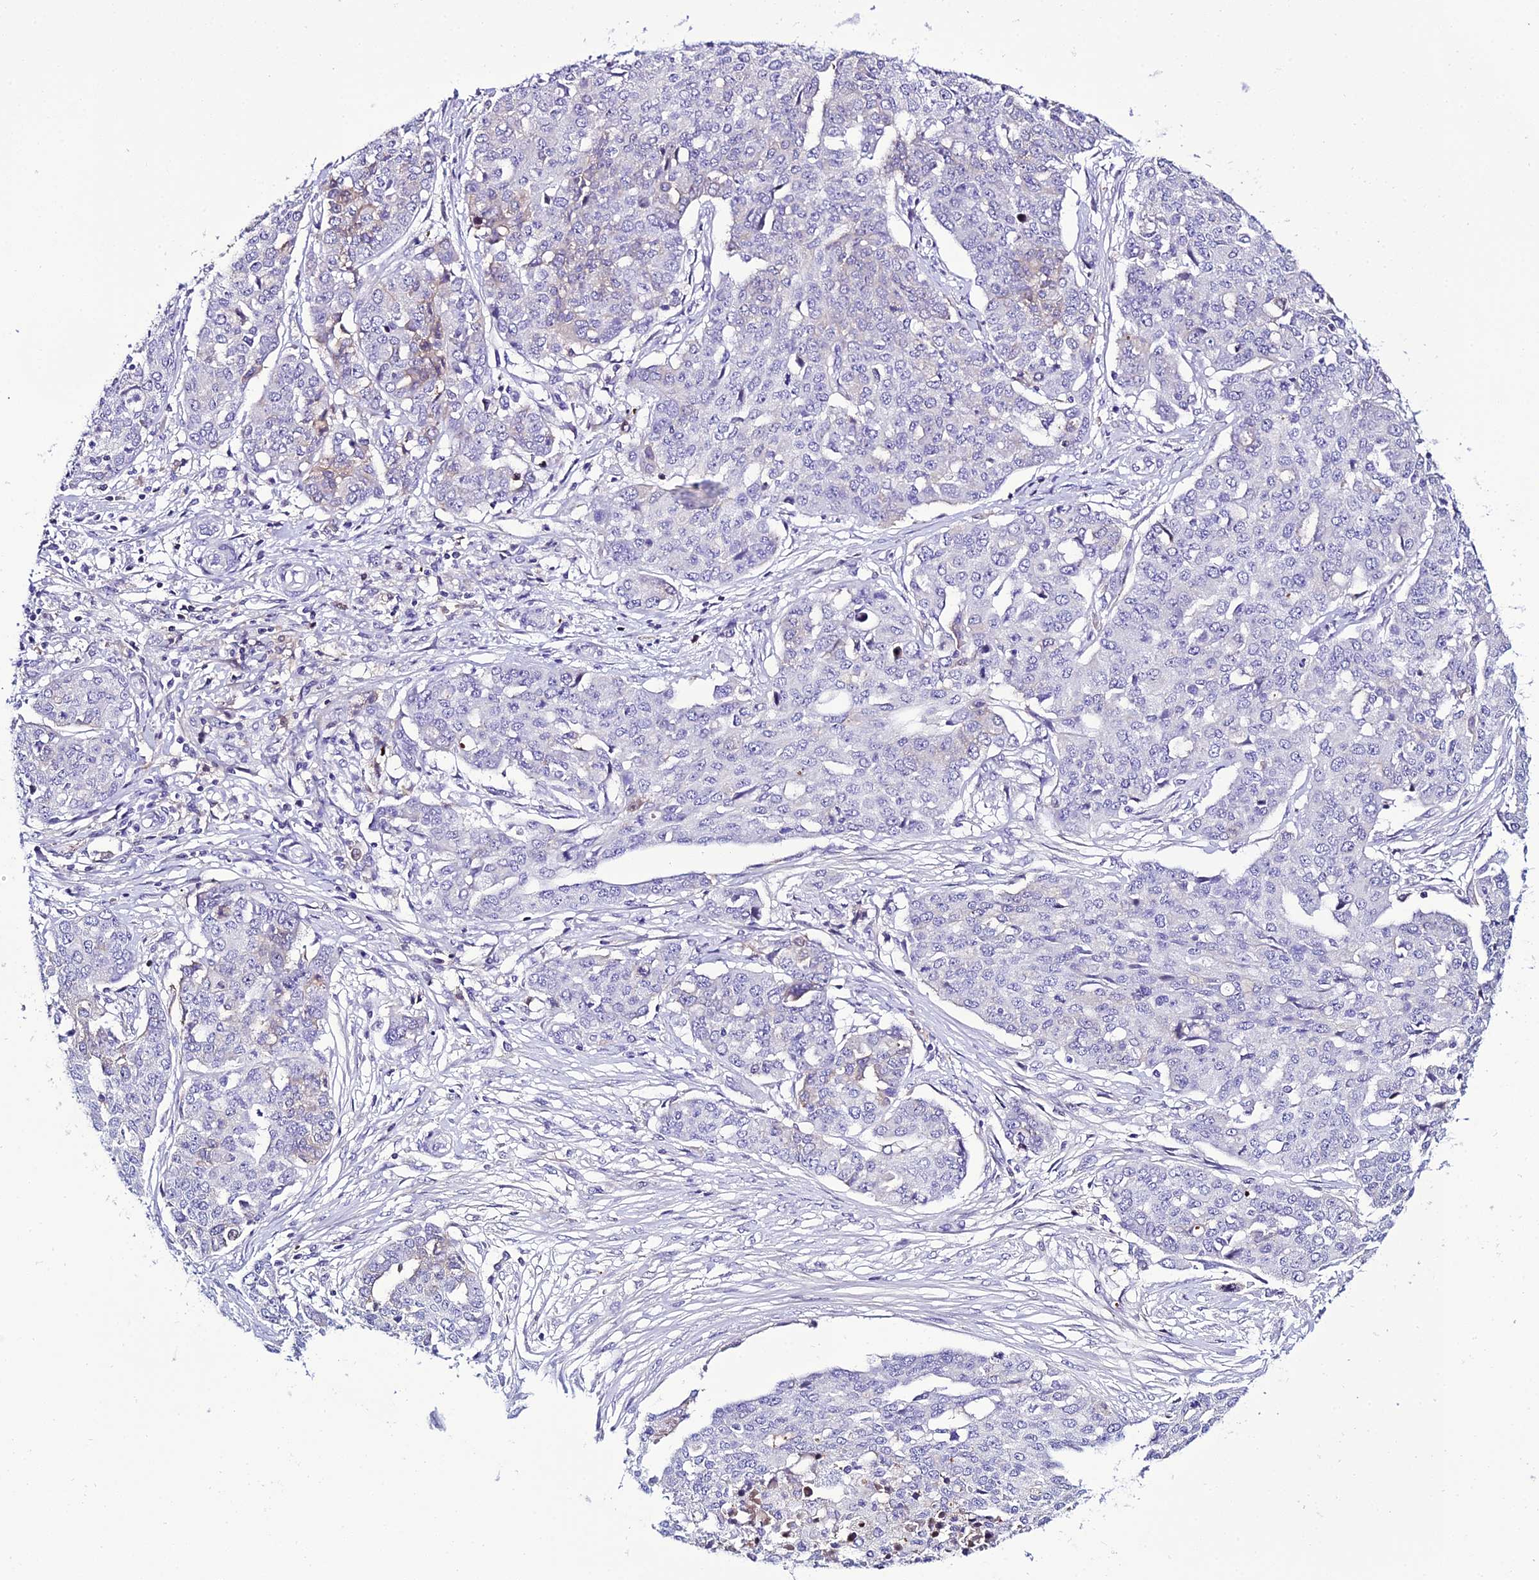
{"staining": {"intensity": "negative", "quantity": "none", "location": "none"}, "tissue": "ovarian cancer", "cell_type": "Tumor cells", "image_type": "cancer", "snomed": [{"axis": "morphology", "description": "Cystadenocarcinoma, serous, NOS"}, {"axis": "topography", "description": "Soft tissue"}, {"axis": "topography", "description": "Ovary"}], "caption": "A histopathology image of ovarian cancer stained for a protein shows no brown staining in tumor cells. The staining was performed using DAB to visualize the protein expression in brown, while the nuclei were stained in blue with hematoxylin (Magnification: 20x).", "gene": "DEFB132", "patient": {"sex": "female", "age": 57}}